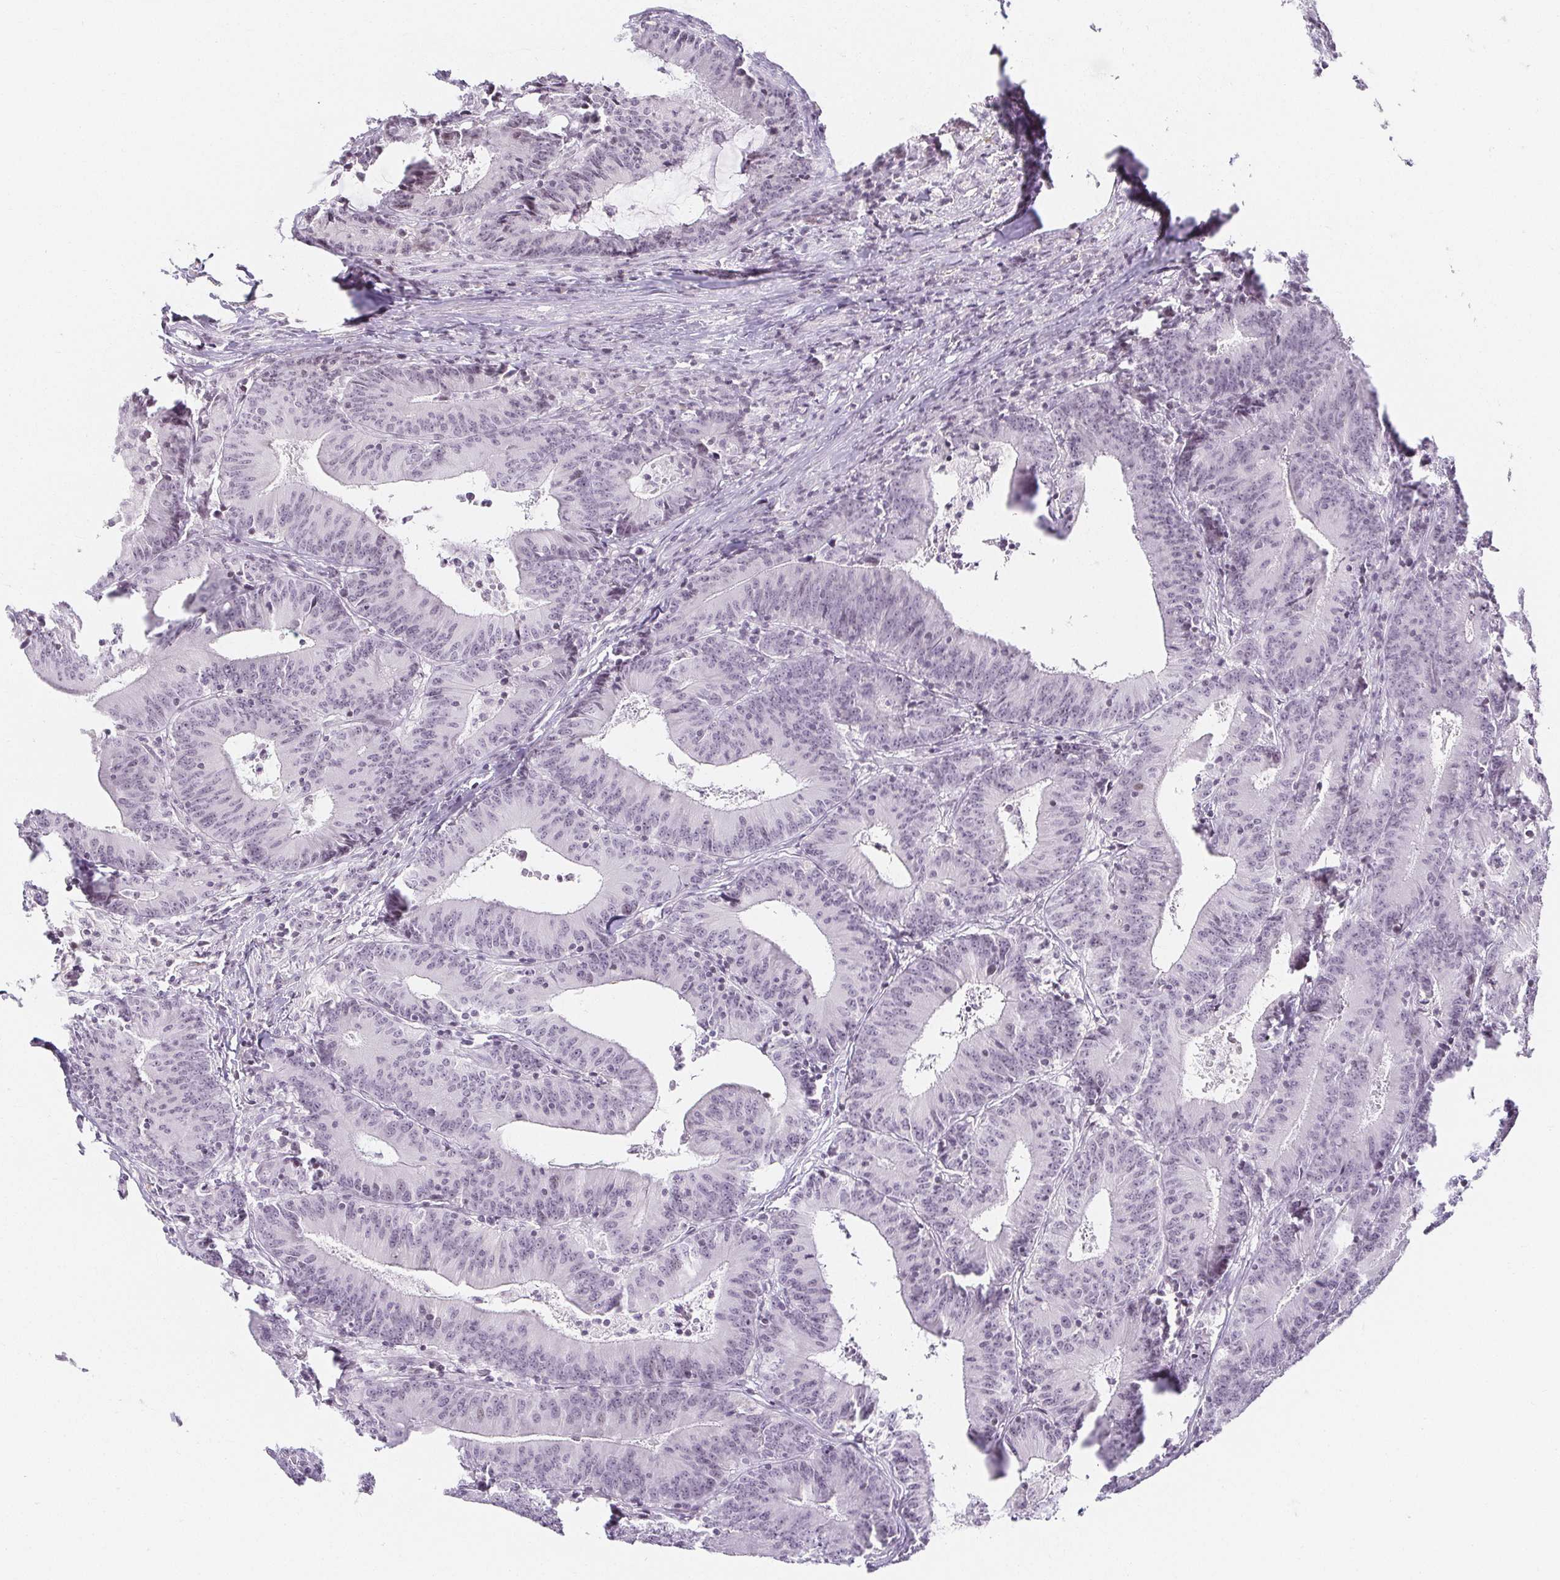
{"staining": {"intensity": "negative", "quantity": "none", "location": "none"}, "tissue": "colorectal cancer", "cell_type": "Tumor cells", "image_type": "cancer", "snomed": [{"axis": "morphology", "description": "Adenocarcinoma, NOS"}, {"axis": "topography", "description": "Colon"}], "caption": "Tumor cells show no significant protein expression in colorectal cancer.", "gene": "ACAN", "patient": {"sex": "female", "age": 78}}